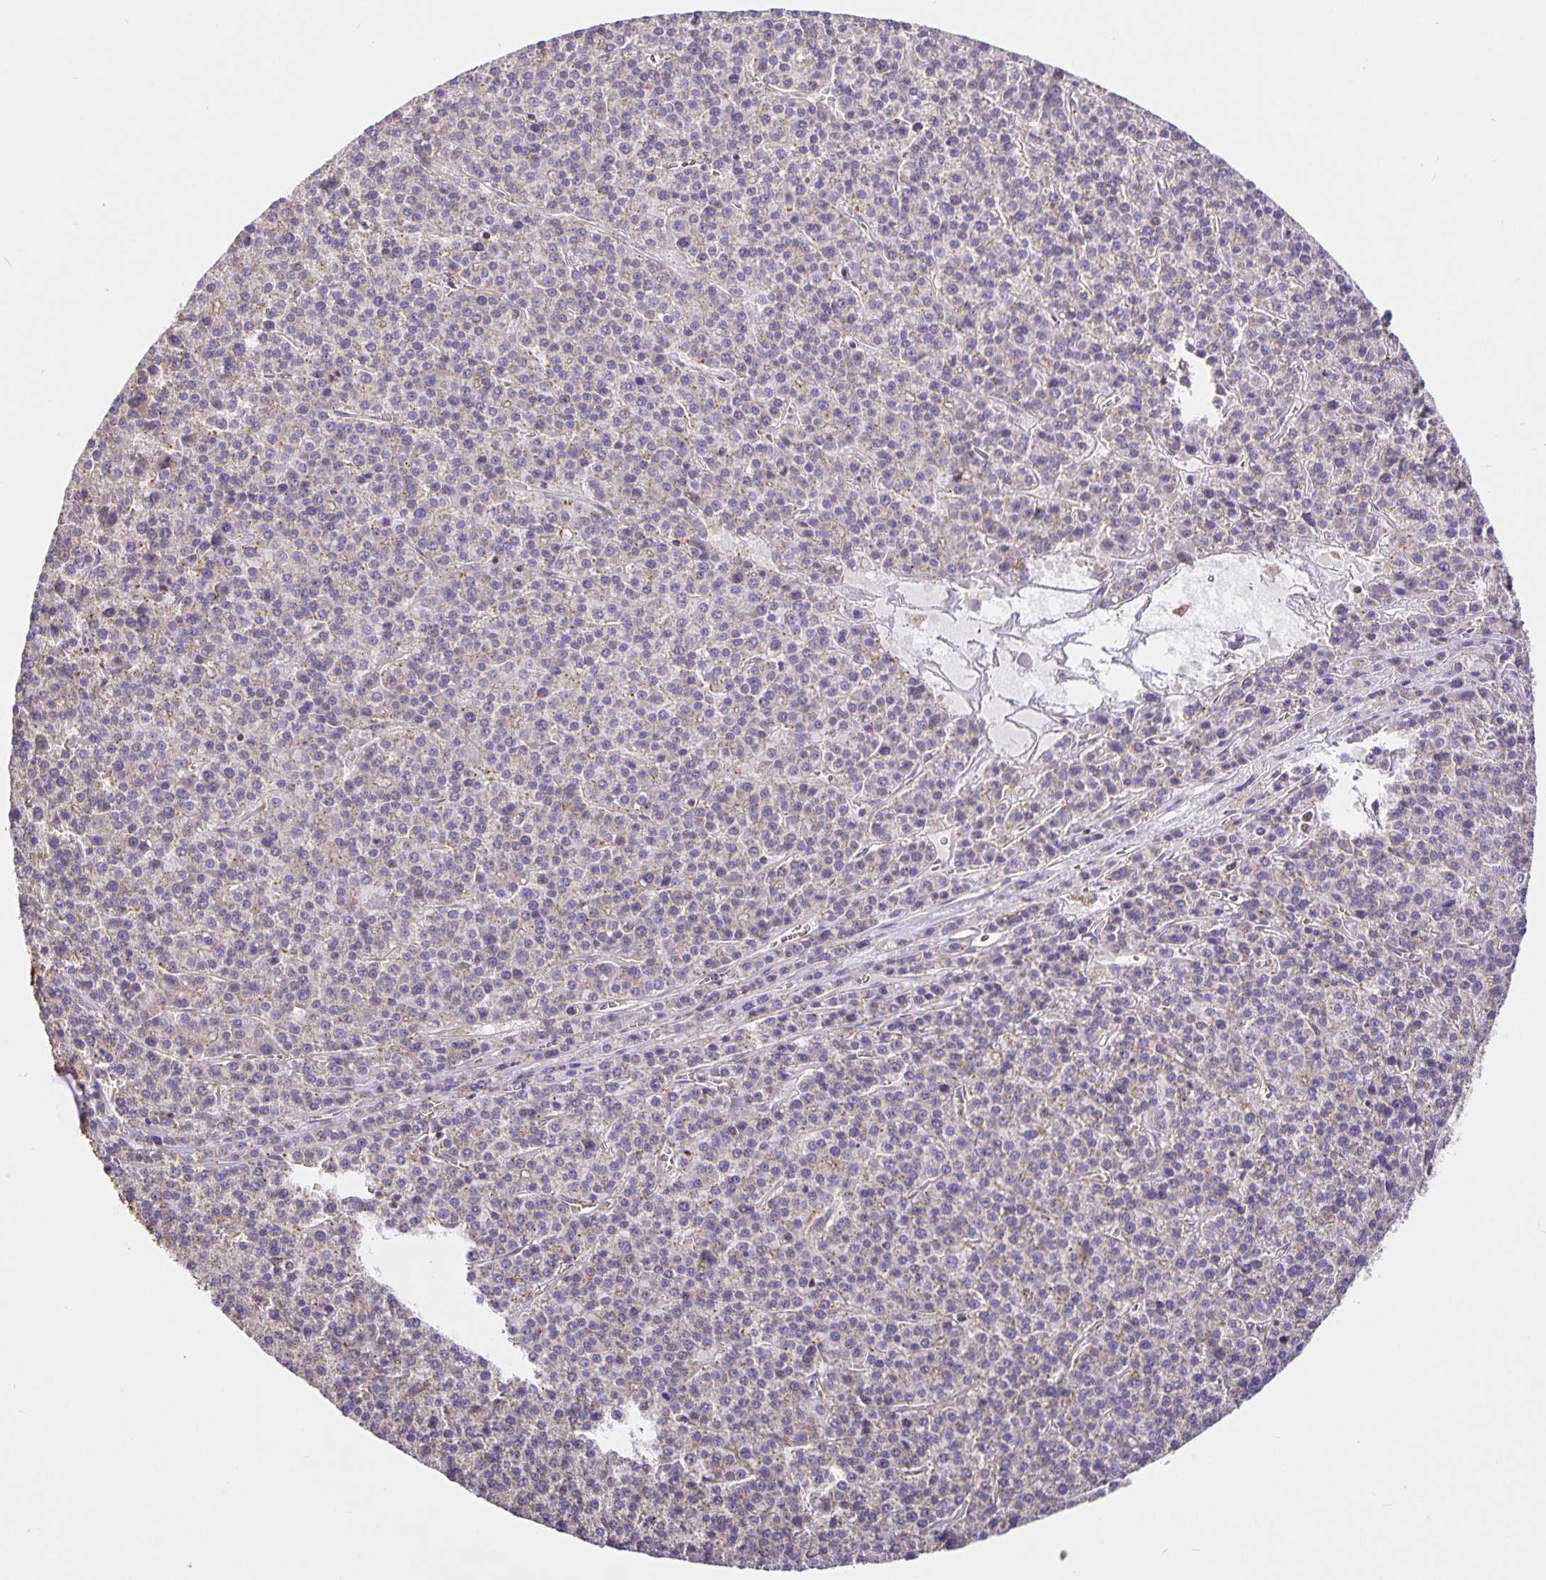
{"staining": {"intensity": "negative", "quantity": "none", "location": "none"}, "tissue": "liver cancer", "cell_type": "Tumor cells", "image_type": "cancer", "snomed": [{"axis": "morphology", "description": "Carcinoma, Hepatocellular, NOS"}, {"axis": "topography", "description": "Liver"}], "caption": "Protein analysis of liver cancer (hepatocellular carcinoma) exhibits no significant positivity in tumor cells.", "gene": "TMEM71", "patient": {"sex": "female", "age": 58}}